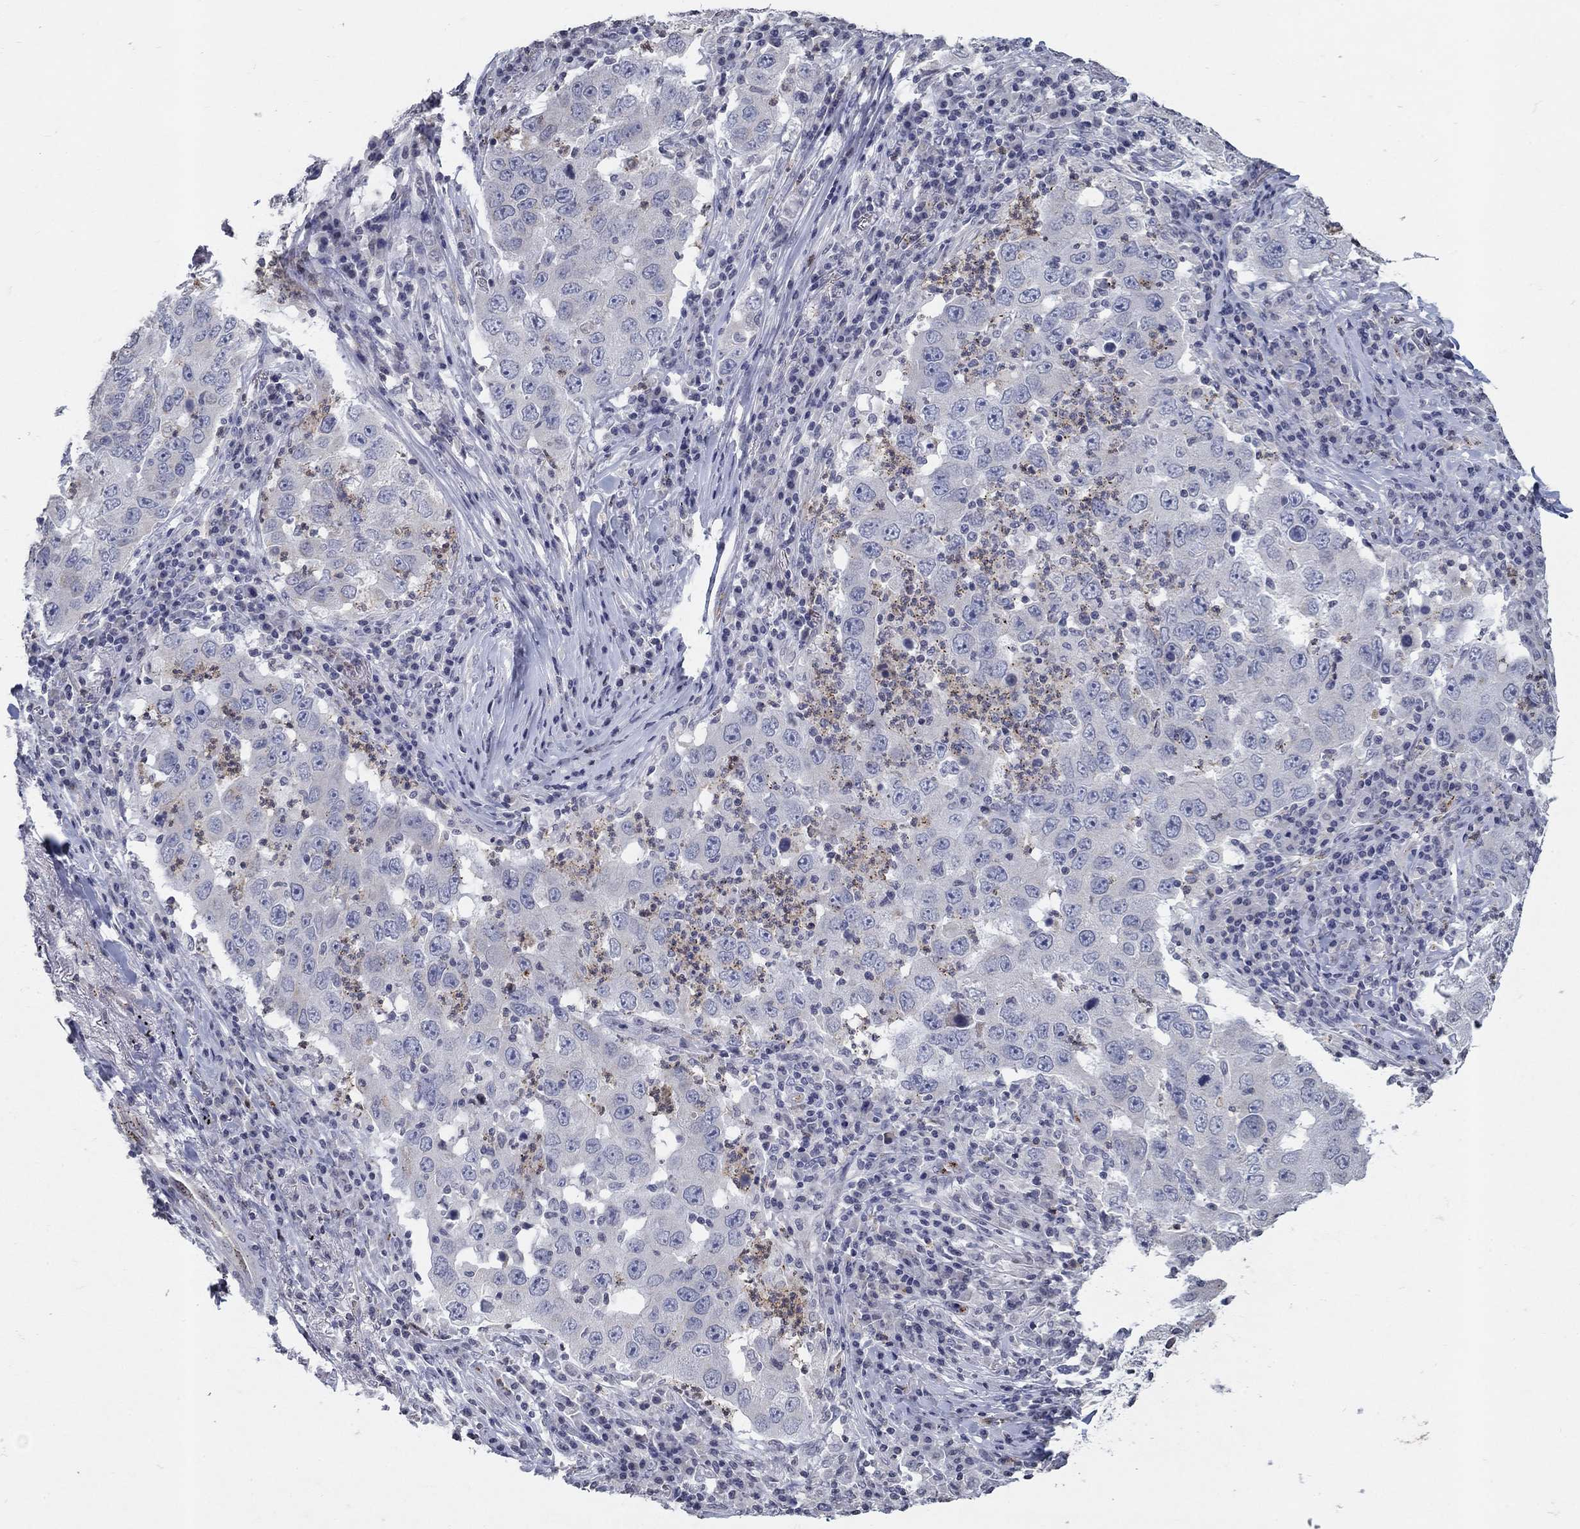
{"staining": {"intensity": "negative", "quantity": "none", "location": "none"}, "tissue": "lung cancer", "cell_type": "Tumor cells", "image_type": "cancer", "snomed": [{"axis": "morphology", "description": "Adenocarcinoma, NOS"}, {"axis": "topography", "description": "Lung"}], "caption": "Protein analysis of adenocarcinoma (lung) demonstrates no significant expression in tumor cells.", "gene": "TINAG", "patient": {"sex": "male", "age": 73}}